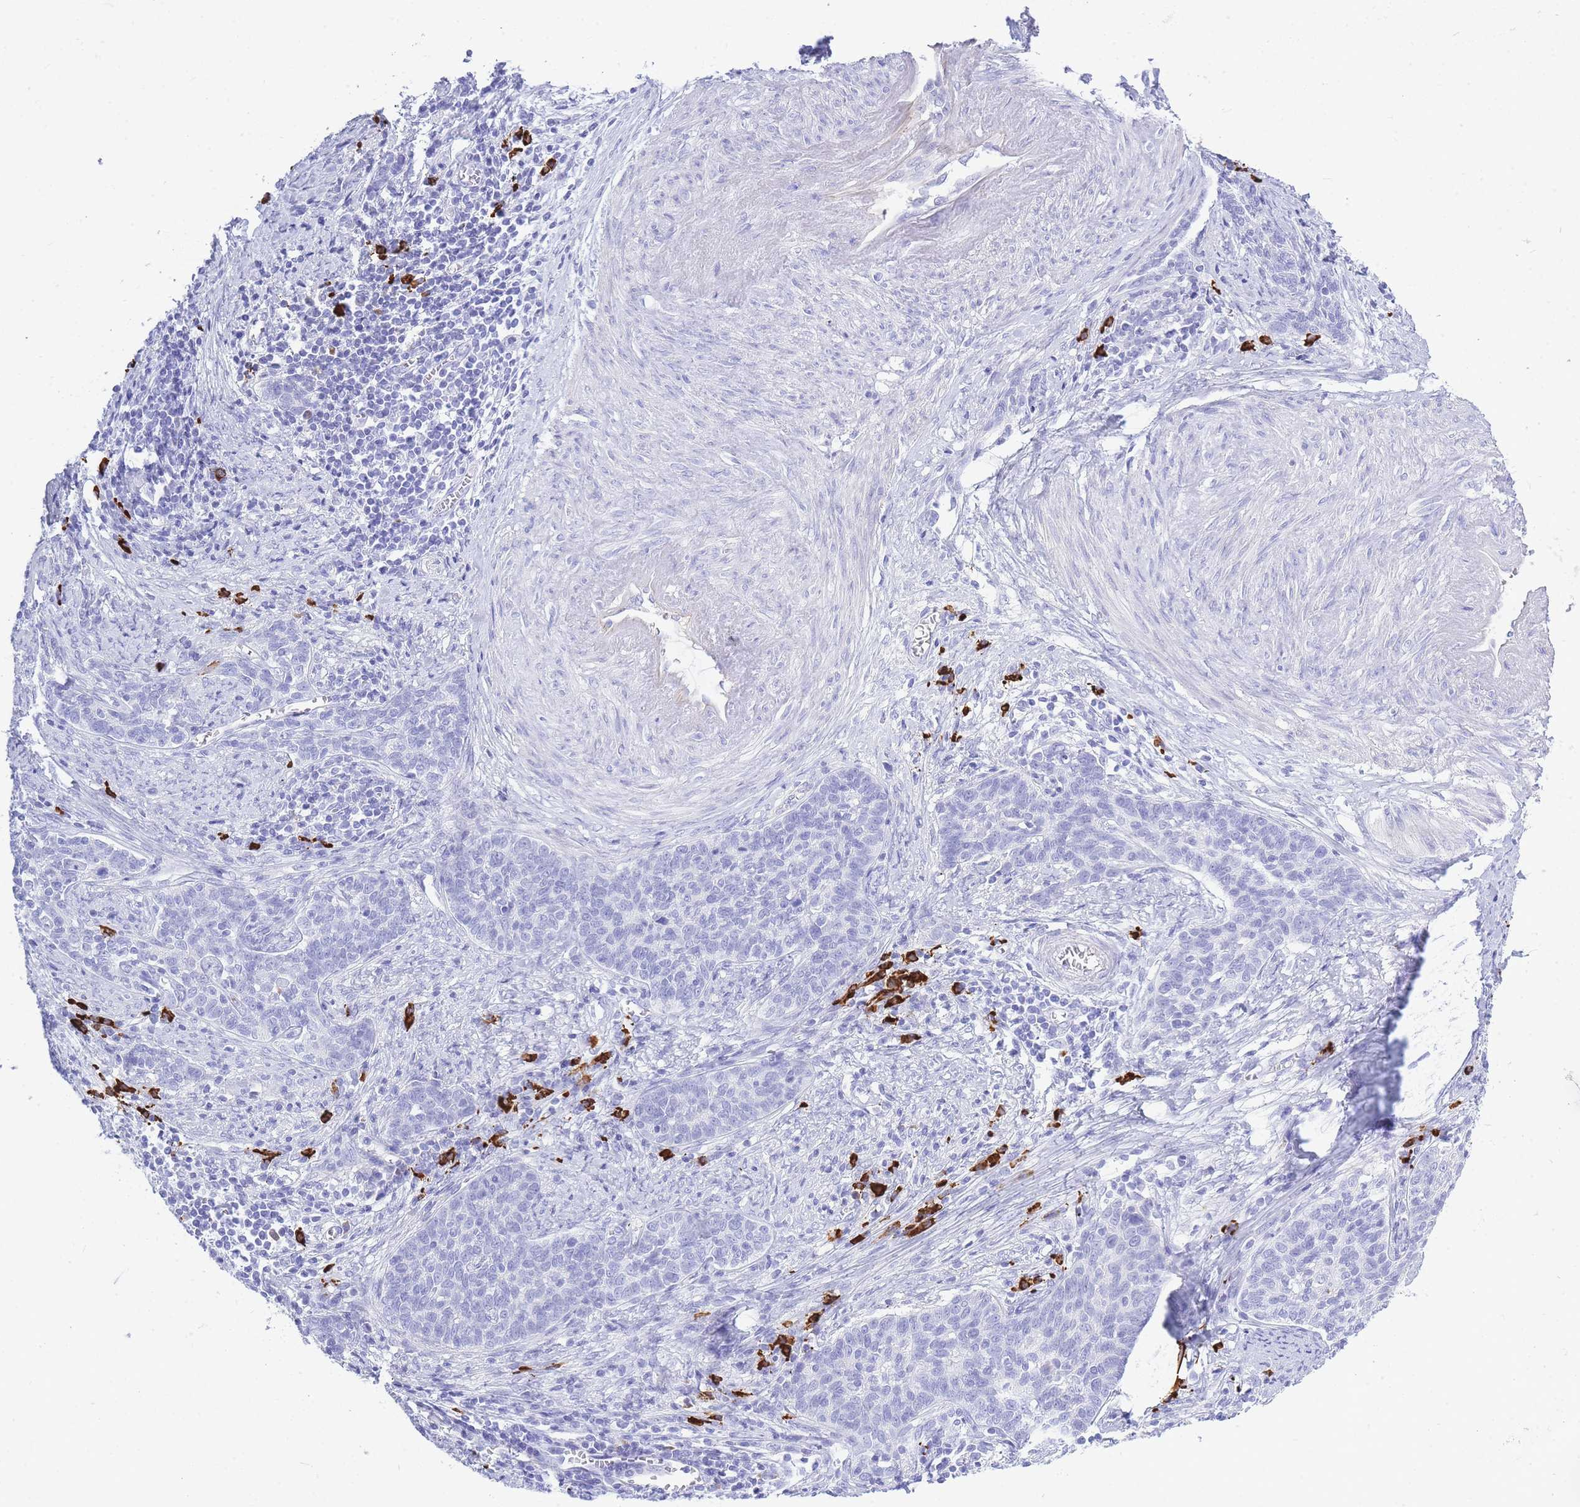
{"staining": {"intensity": "negative", "quantity": "none", "location": "none"}, "tissue": "cervical cancer", "cell_type": "Tumor cells", "image_type": "cancer", "snomed": [{"axis": "morphology", "description": "Squamous cell carcinoma, NOS"}, {"axis": "topography", "description": "Cervix"}], "caption": "Tumor cells show no significant staining in cervical squamous cell carcinoma. (DAB (3,3'-diaminobenzidine) immunohistochemistry with hematoxylin counter stain).", "gene": "ZFP62", "patient": {"sex": "female", "age": 39}}